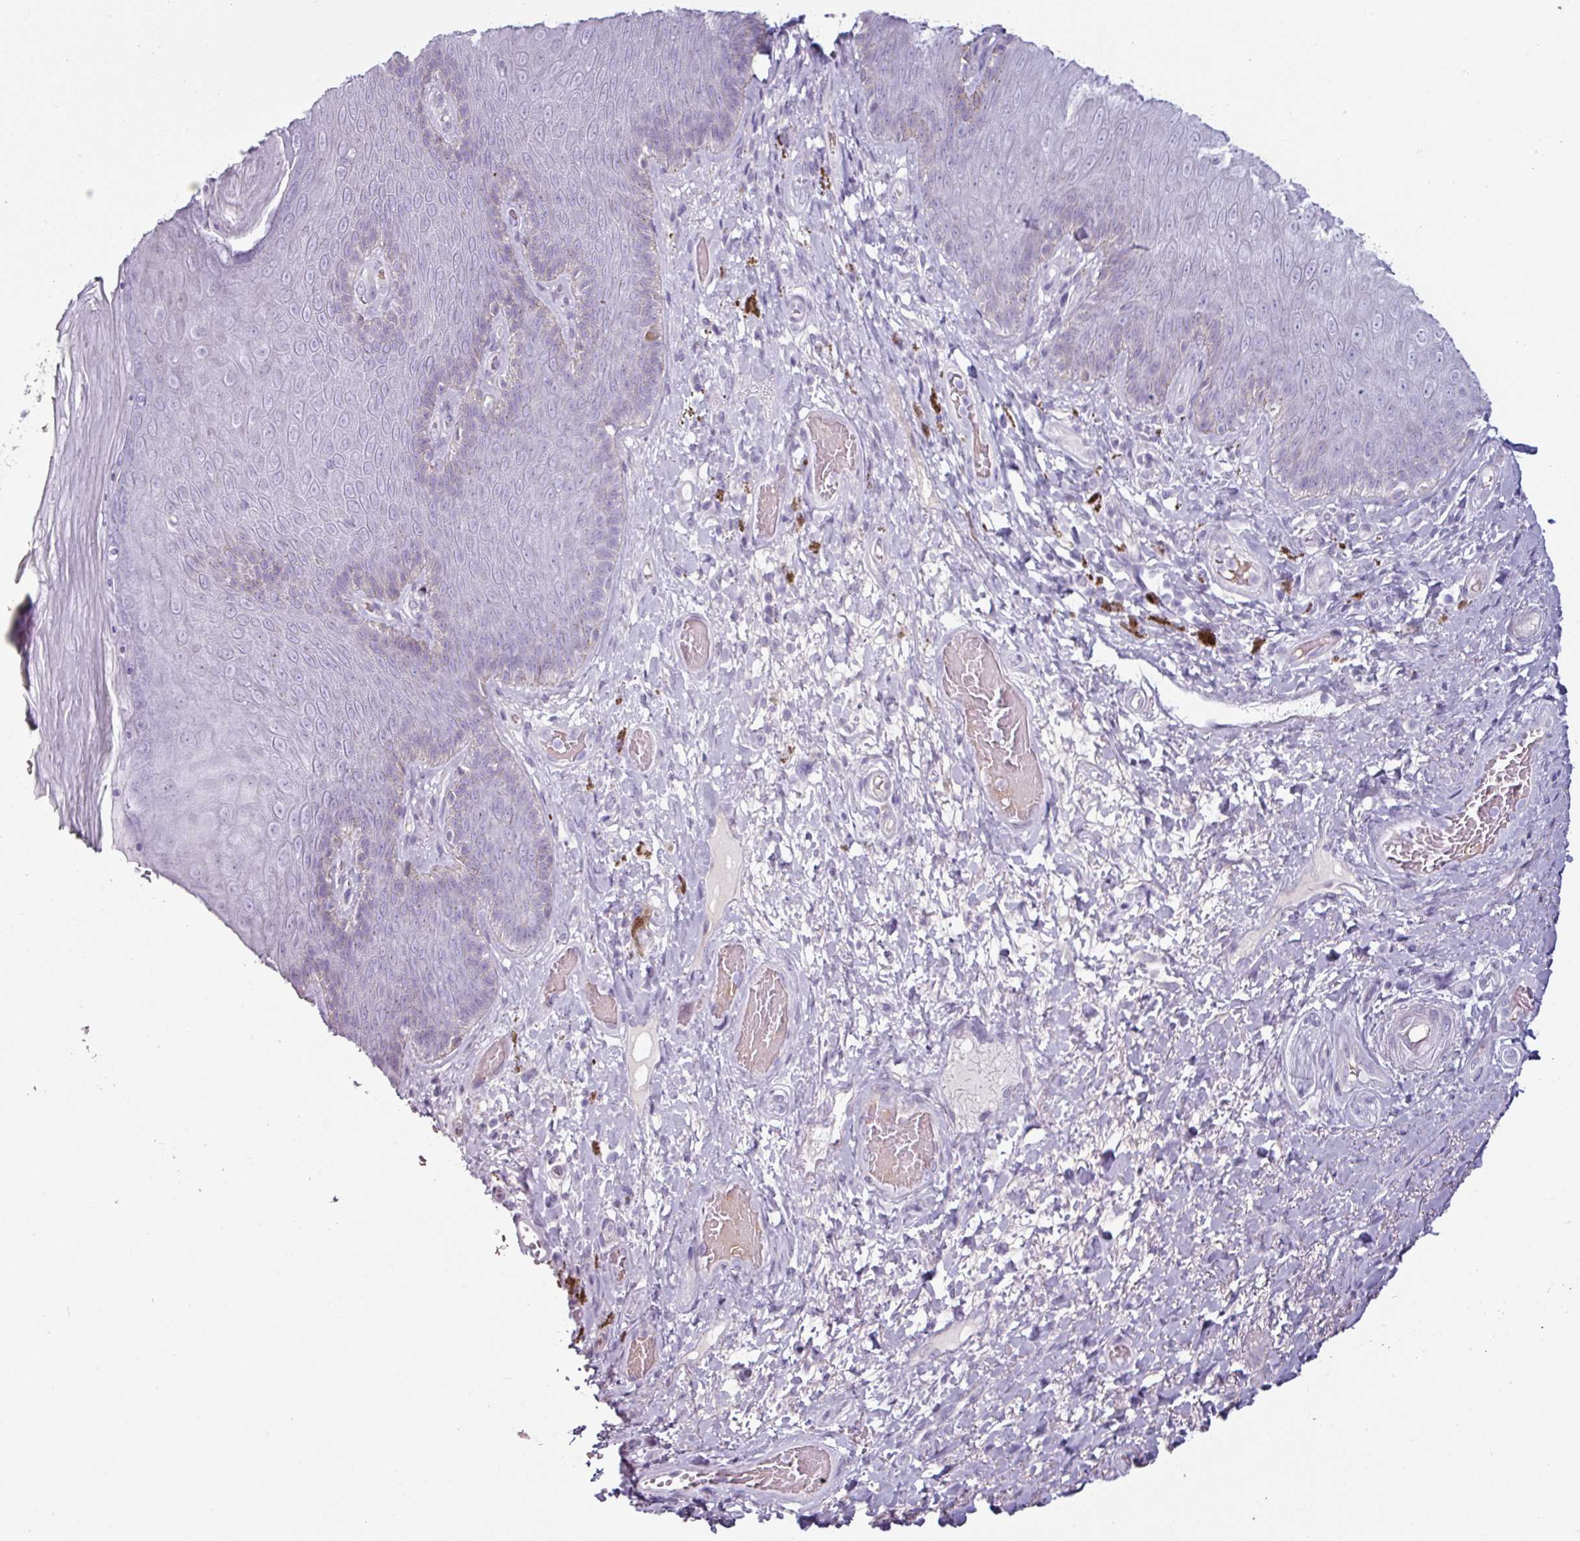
{"staining": {"intensity": "negative", "quantity": "none", "location": "none"}, "tissue": "skin", "cell_type": "Epidermal cells", "image_type": "normal", "snomed": [{"axis": "morphology", "description": "Normal tissue, NOS"}, {"axis": "topography", "description": "Anal"}, {"axis": "topography", "description": "Peripheral nerve tissue"}], "caption": "Immunohistochemical staining of benign human skin shows no significant expression in epidermal cells. (DAB (3,3'-diaminobenzidine) immunohistochemistry with hematoxylin counter stain).", "gene": "CLCA1", "patient": {"sex": "male", "age": 53}}